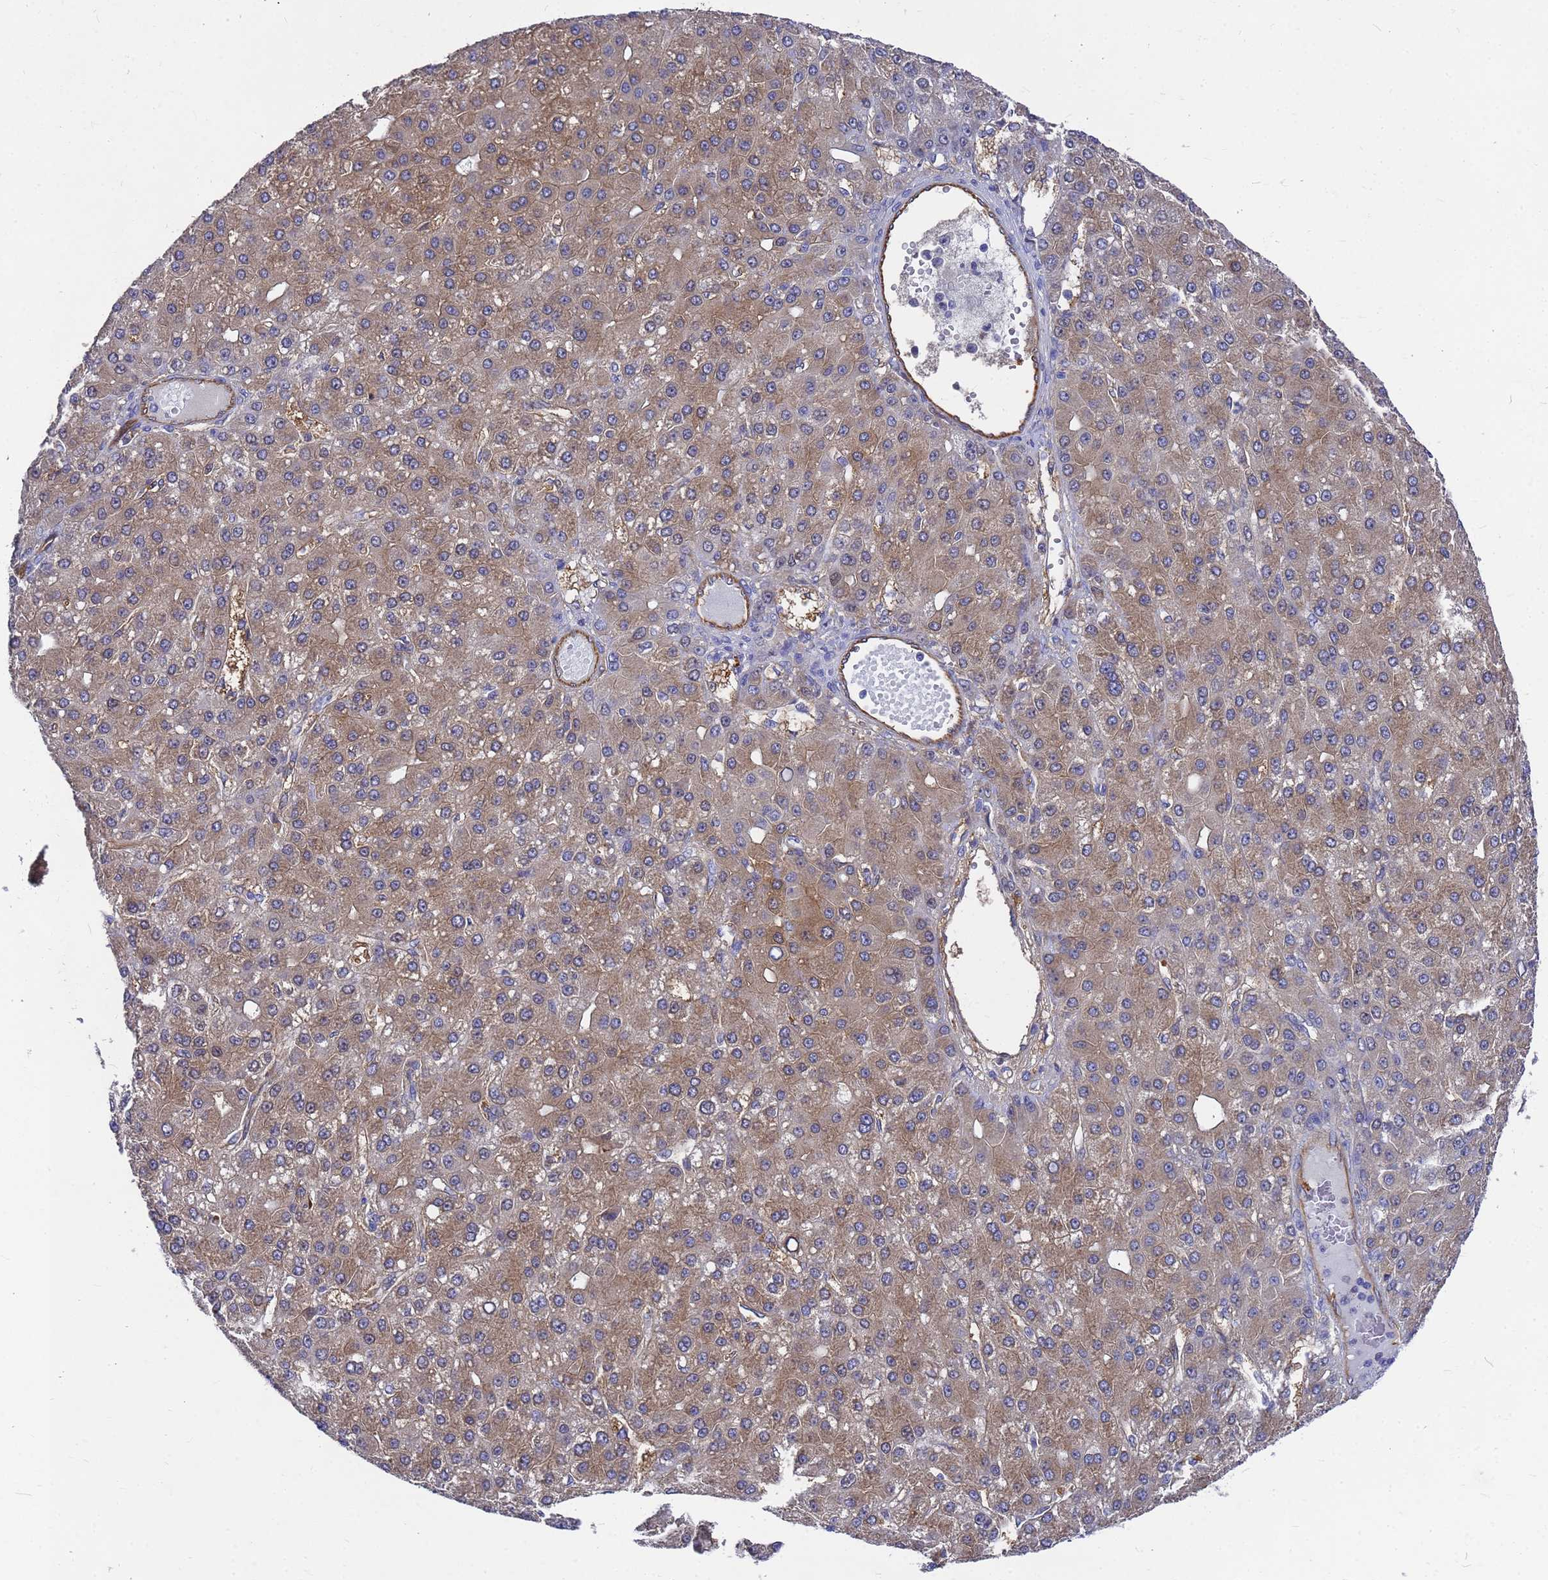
{"staining": {"intensity": "moderate", "quantity": "25%-75%", "location": "cytoplasmic/membranous"}, "tissue": "liver cancer", "cell_type": "Tumor cells", "image_type": "cancer", "snomed": [{"axis": "morphology", "description": "Carcinoma, Hepatocellular, NOS"}, {"axis": "topography", "description": "Liver"}], "caption": "Immunohistochemical staining of liver cancer (hepatocellular carcinoma) displays medium levels of moderate cytoplasmic/membranous positivity in about 25%-75% of tumor cells. Nuclei are stained in blue.", "gene": "SLC35E2B", "patient": {"sex": "male", "age": 67}}